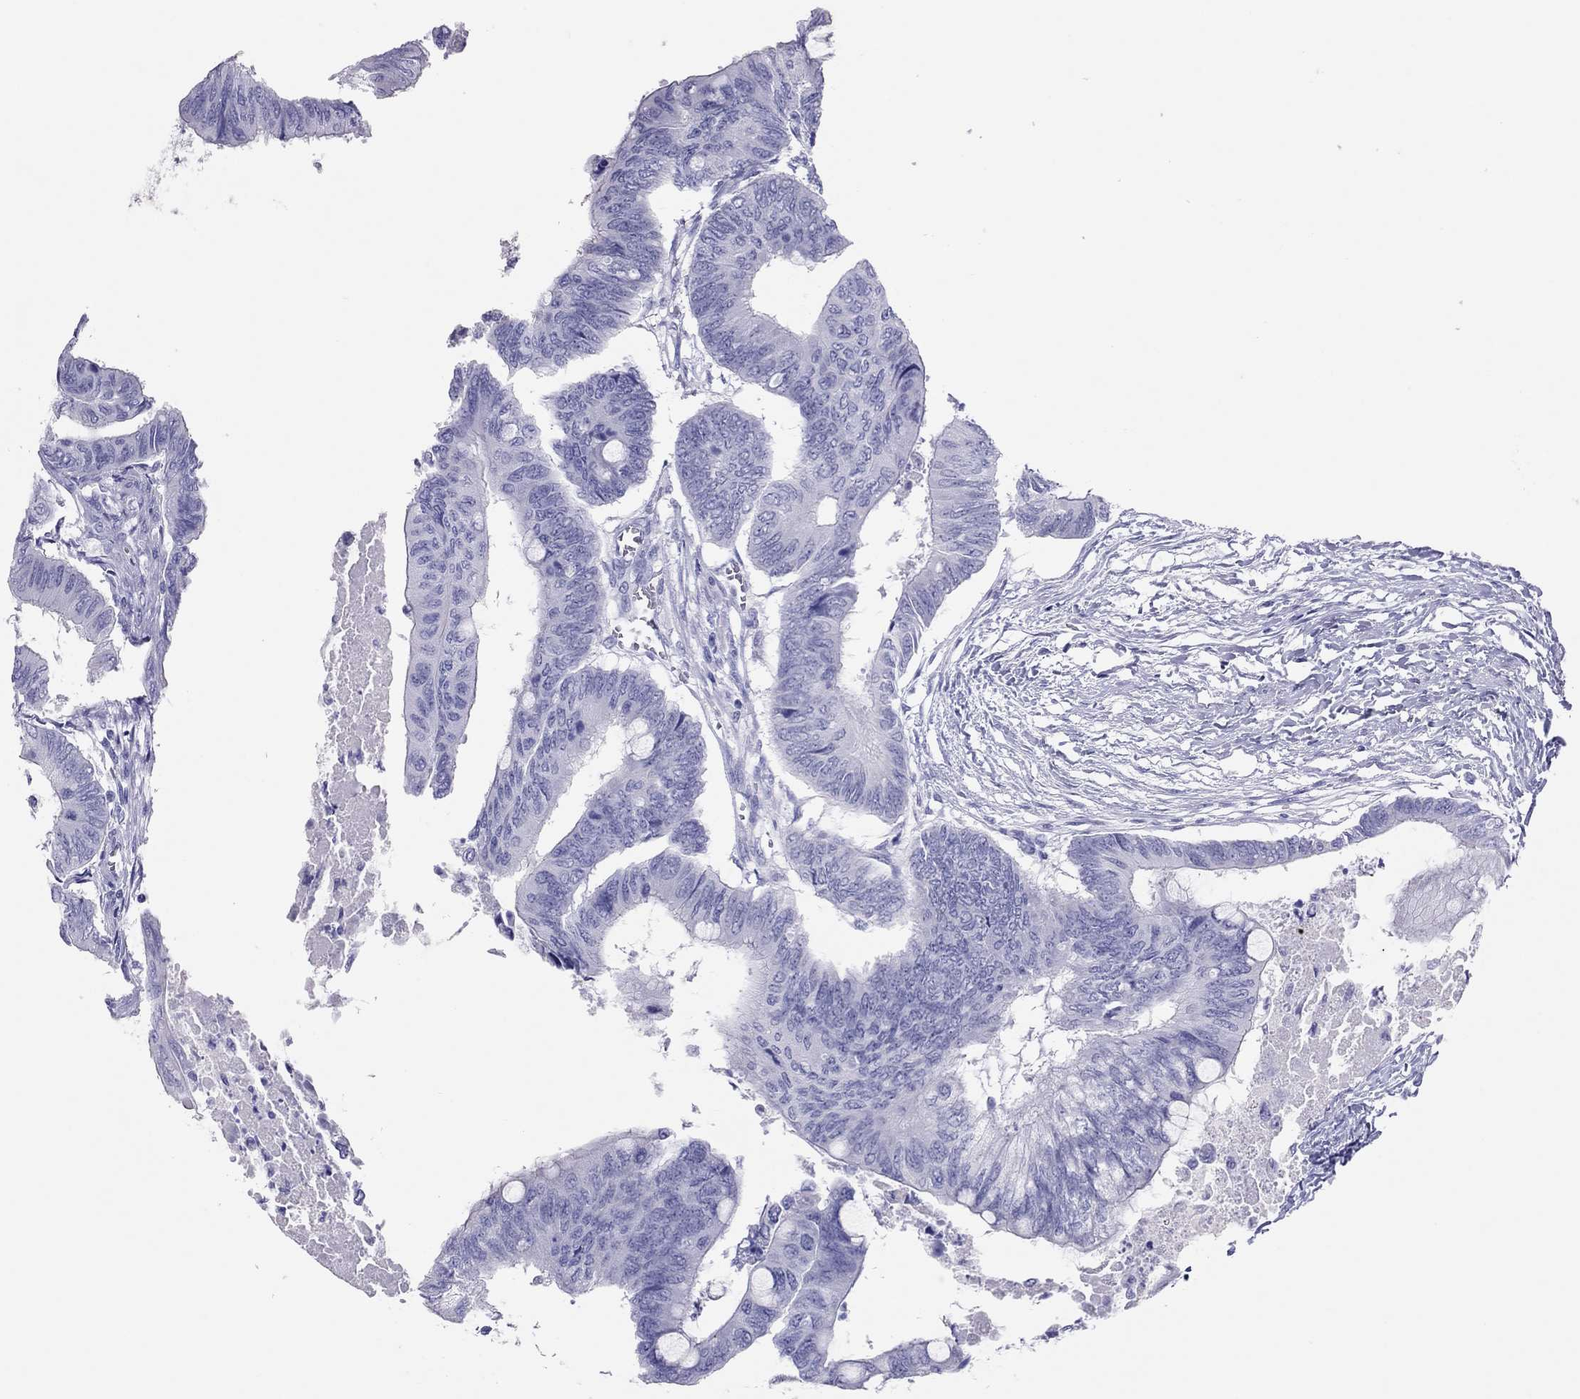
{"staining": {"intensity": "negative", "quantity": "none", "location": "none"}, "tissue": "colorectal cancer", "cell_type": "Tumor cells", "image_type": "cancer", "snomed": [{"axis": "morphology", "description": "Normal tissue, NOS"}, {"axis": "morphology", "description": "Adenocarcinoma, NOS"}, {"axis": "topography", "description": "Rectum"}, {"axis": "topography", "description": "Peripheral nerve tissue"}], "caption": "Image shows no protein staining in tumor cells of colorectal cancer tissue.", "gene": "TSHB", "patient": {"sex": "male", "age": 92}}